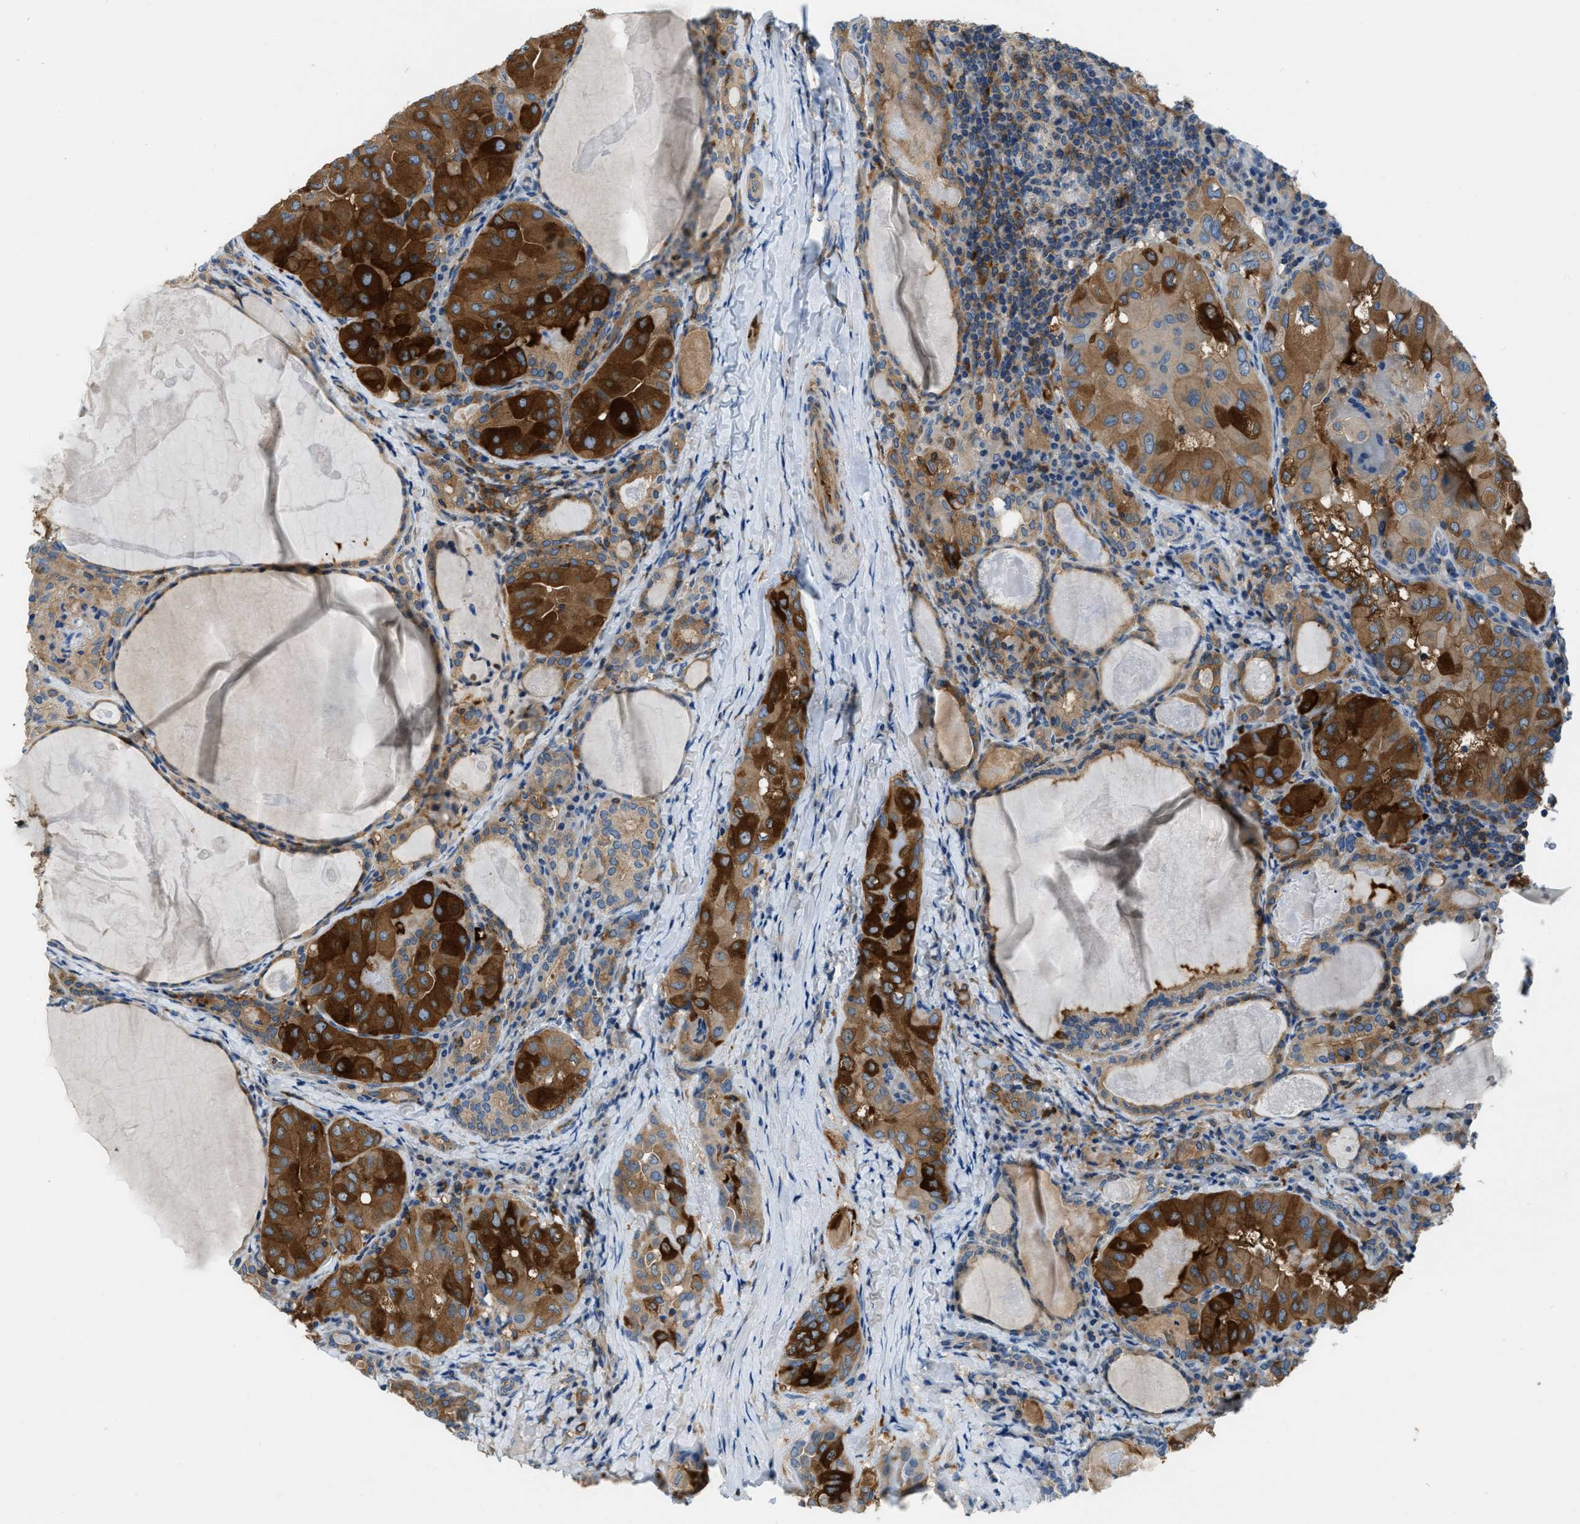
{"staining": {"intensity": "strong", "quantity": ">75%", "location": "cytoplasmic/membranous"}, "tissue": "thyroid cancer", "cell_type": "Tumor cells", "image_type": "cancer", "snomed": [{"axis": "morphology", "description": "Papillary adenocarcinoma, NOS"}, {"axis": "topography", "description": "Thyroid gland"}], "caption": "A brown stain shows strong cytoplasmic/membranous positivity of a protein in thyroid cancer tumor cells.", "gene": "PFKP", "patient": {"sex": "female", "age": 42}}